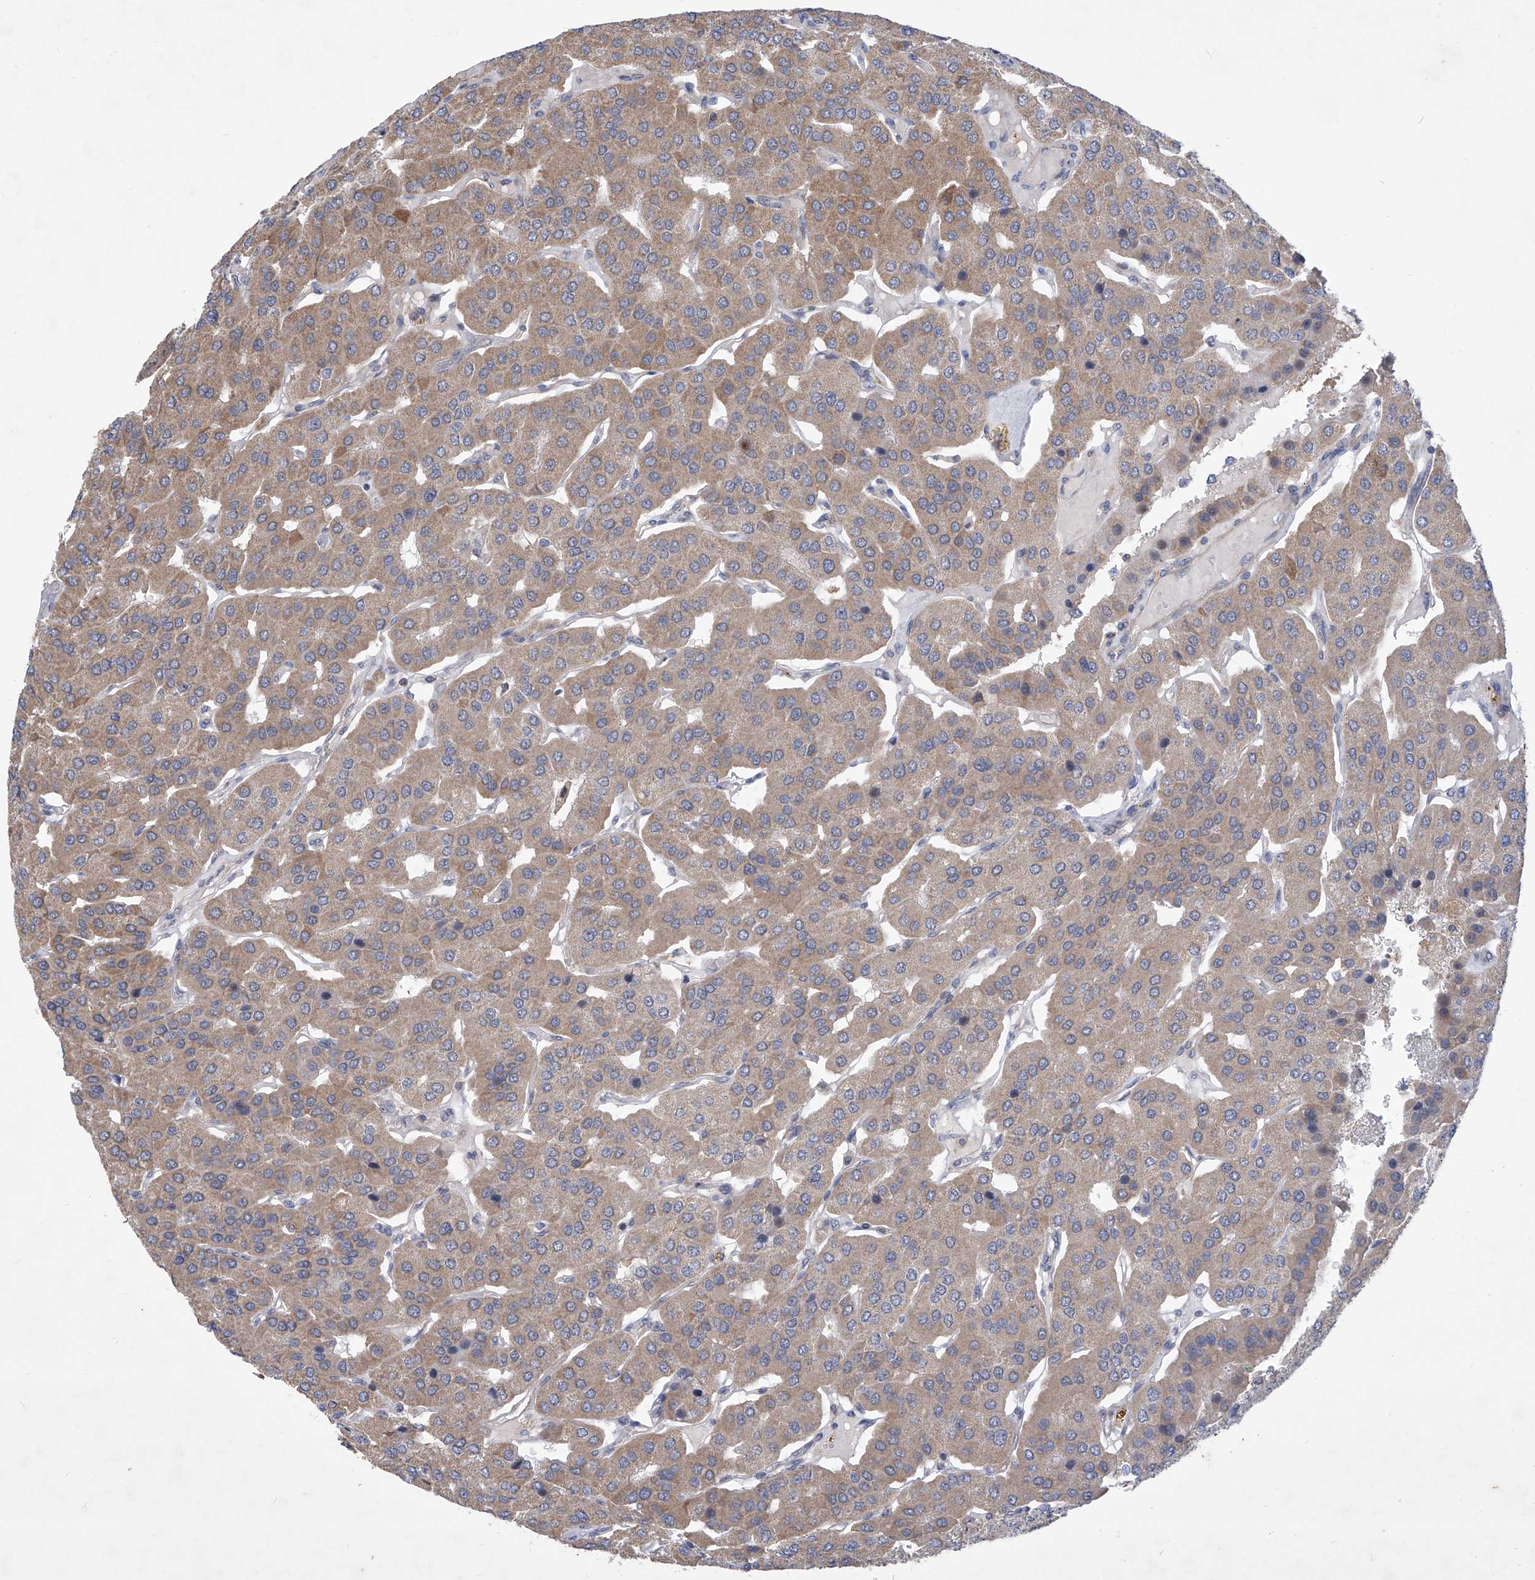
{"staining": {"intensity": "moderate", "quantity": ">75%", "location": "cytoplasmic/membranous"}, "tissue": "parathyroid gland", "cell_type": "Glandular cells", "image_type": "normal", "snomed": [{"axis": "morphology", "description": "Normal tissue, NOS"}, {"axis": "morphology", "description": "Adenoma, NOS"}, {"axis": "topography", "description": "Parathyroid gland"}], "caption": "Protein expression analysis of unremarkable parathyroid gland demonstrates moderate cytoplasmic/membranous positivity in approximately >75% of glandular cells.", "gene": "KIFC2", "patient": {"sex": "female", "age": 86}}